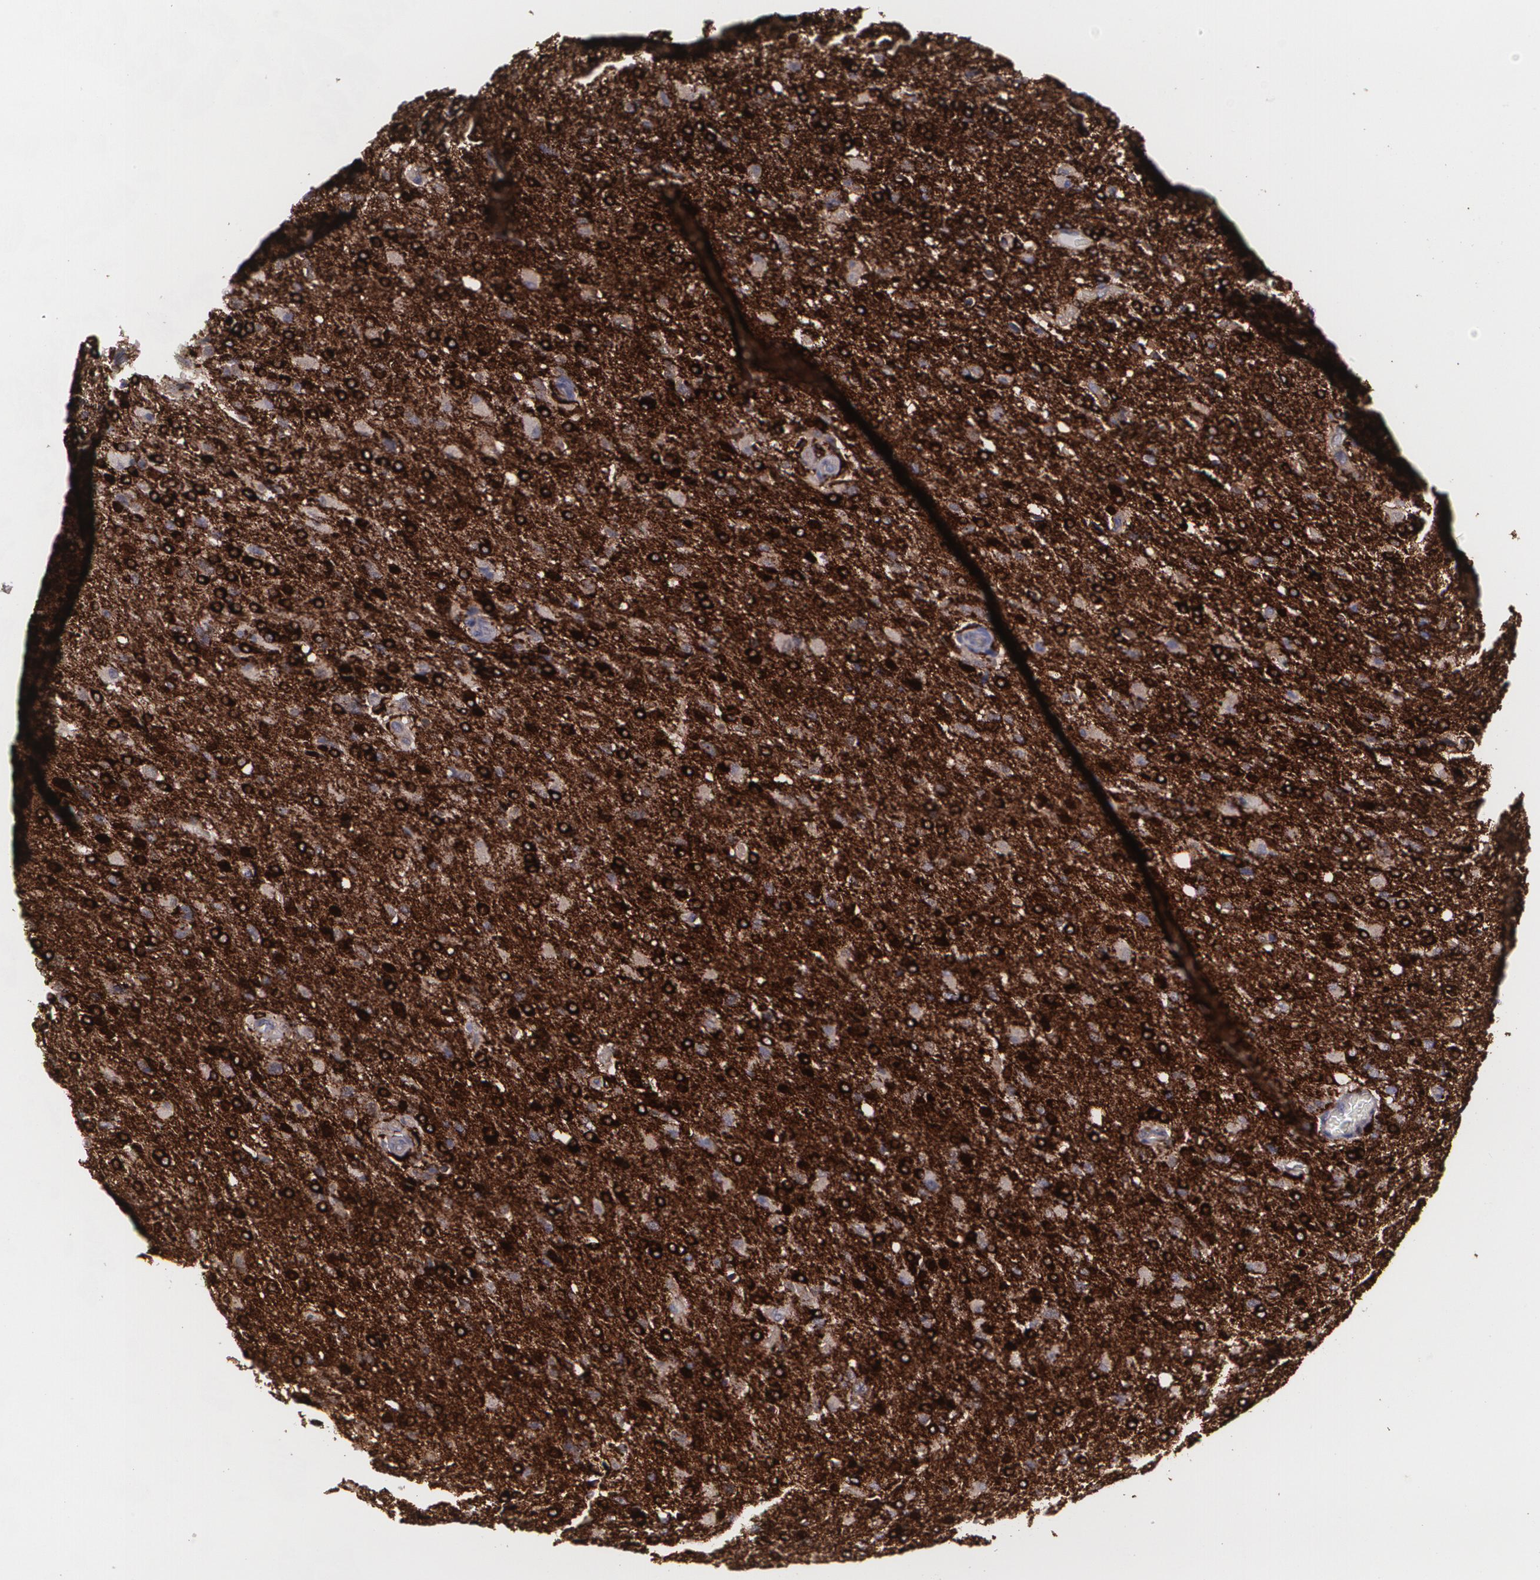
{"staining": {"intensity": "strong", "quantity": ">75%", "location": "cytoplasmic/membranous"}, "tissue": "glioma", "cell_type": "Tumor cells", "image_type": "cancer", "snomed": [{"axis": "morphology", "description": "Glioma, malignant, High grade"}, {"axis": "topography", "description": "Brain"}], "caption": "Protein staining of glioma tissue shows strong cytoplasmic/membranous positivity in about >75% of tumor cells. (DAB (3,3'-diaminobenzidine) IHC, brown staining for protein, blue staining for nuclei).", "gene": "BIN1", "patient": {"sex": "male", "age": 68}}